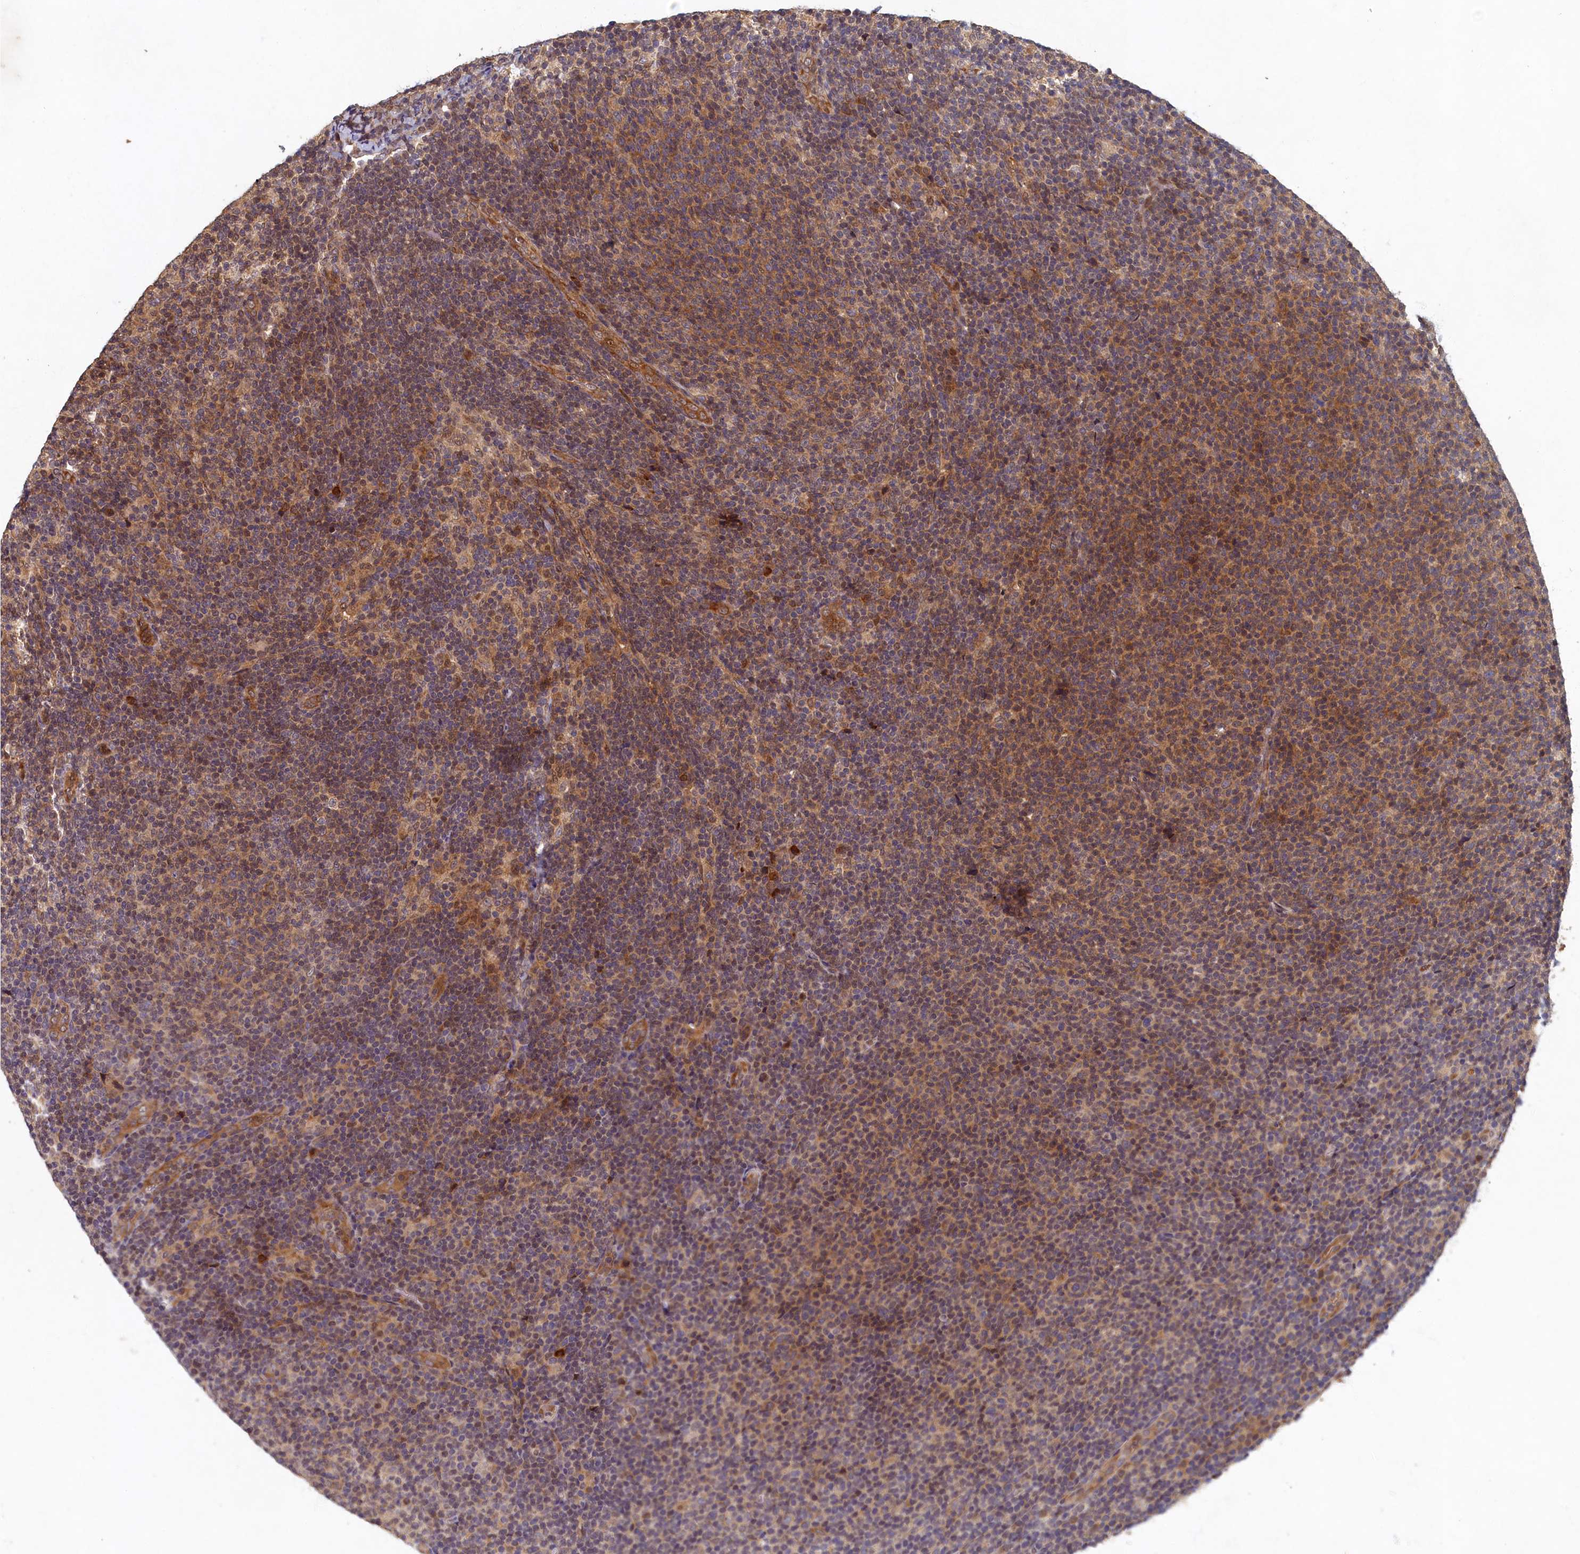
{"staining": {"intensity": "weak", "quantity": "25%-75%", "location": "cytoplasmic/membranous"}, "tissue": "lymphoma", "cell_type": "Tumor cells", "image_type": "cancer", "snomed": [{"axis": "morphology", "description": "Malignant lymphoma, non-Hodgkin's type, Low grade"}, {"axis": "topography", "description": "Lymph node"}], "caption": "Immunohistochemistry (IHC) (DAB) staining of lymphoma reveals weak cytoplasmic/membranous protein staining in about 25%-75% of tumor cells.", "gene": "LCMT2", "patient": {"sex": "male", "age": 66}}